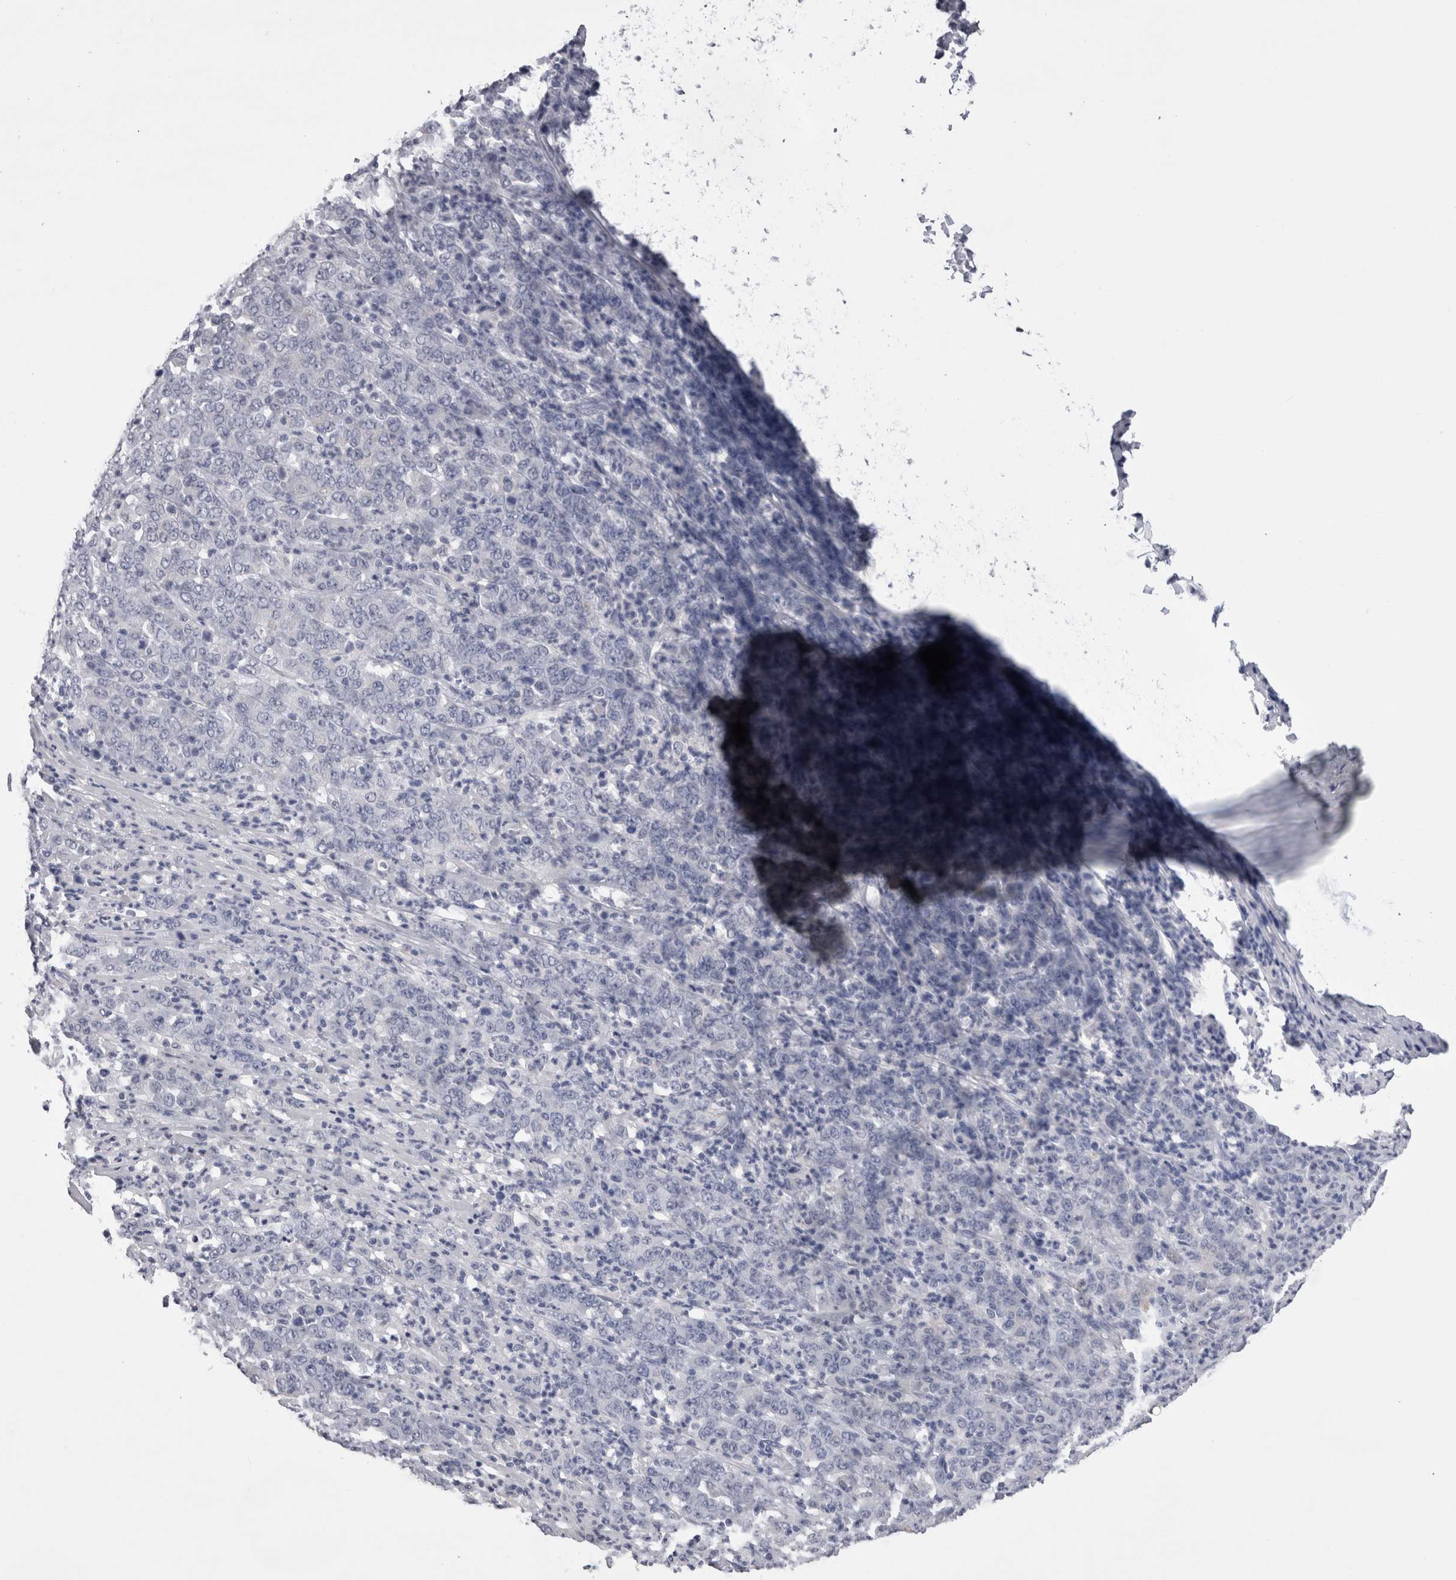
{"staining": {"intensity": "negative", "quantity": "none", "location": "none"}, "tissue": "stomach cancer", "cell_type": "Tumor cells", "image_type": "cancer", "snomed": [{"axis": "morphology", "description": "Adenocarcinoma, NOS"}, {"axis": "topography", "description": "Stomach, lower"}], "caption": "Image shows no significant protein positivity in tumor cells of stomach adenocarcinoma. (DAB immunohistochemistry visualized using brightfield microscopy, high magnification).", "gene": "CDHR5", "patient": {"sex": "female", "age": 71}}